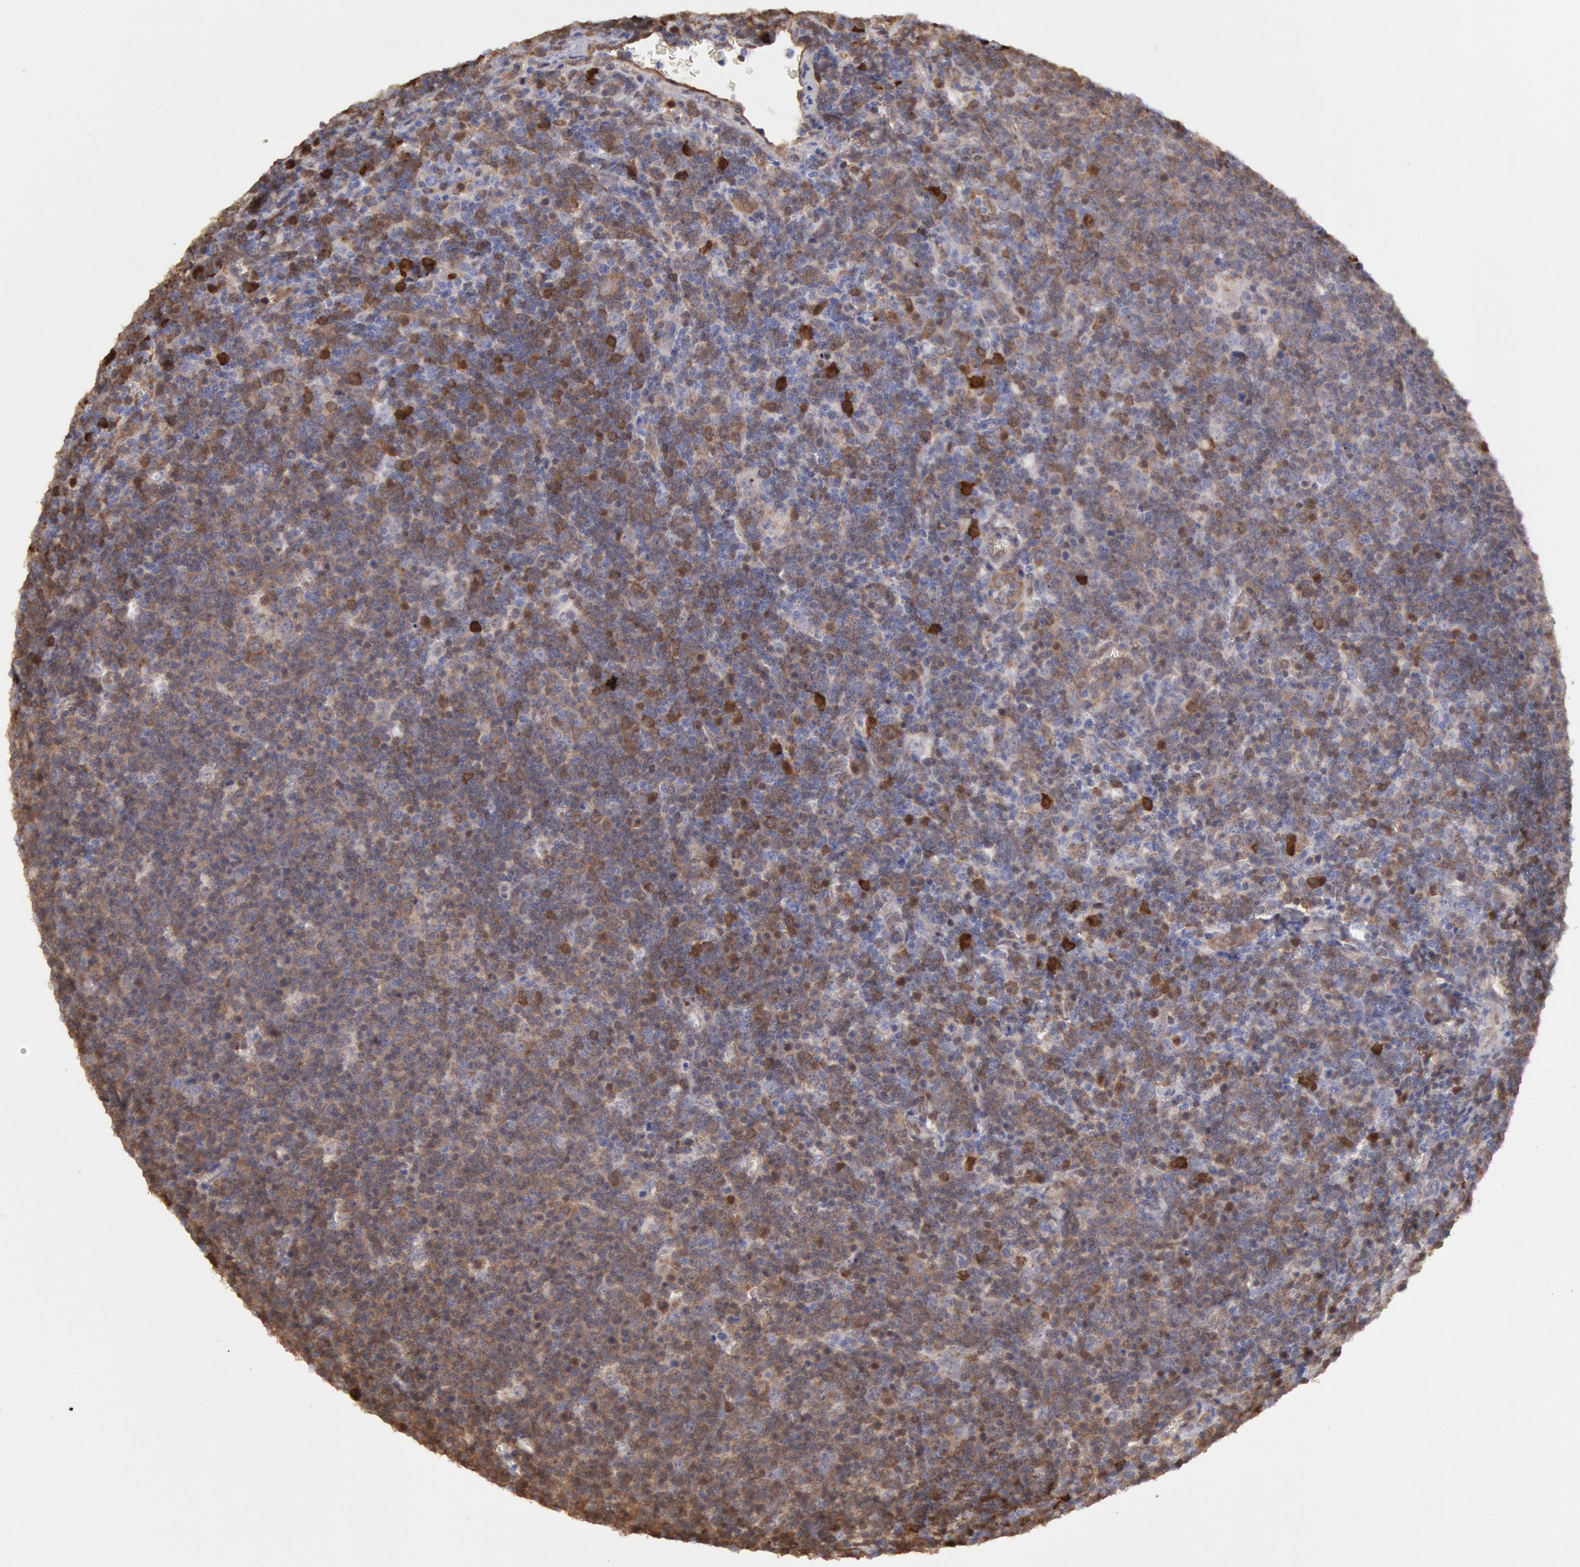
{"staining": {"intensity": "weak", "quantity": ">75%", "location": "cytoplasmic/membranous"}, "tissue": "lymphoma", "cell_type": "Tumor cells", "image_type": "cancer", "snomed": [{"axis": "morphology", "description": "Malignant lymphoma, non-Hodgkin's type, Low grade"}, {"axis": "topography", "description": "Lymph node"}], "caption": "Lymphoma stained with IHC displays weak cytoplasmic/membranous positivity in approximately >75% of tumor cells.", "gene": "CCDC50", "patient": {"sex": "male", "age": 74}}